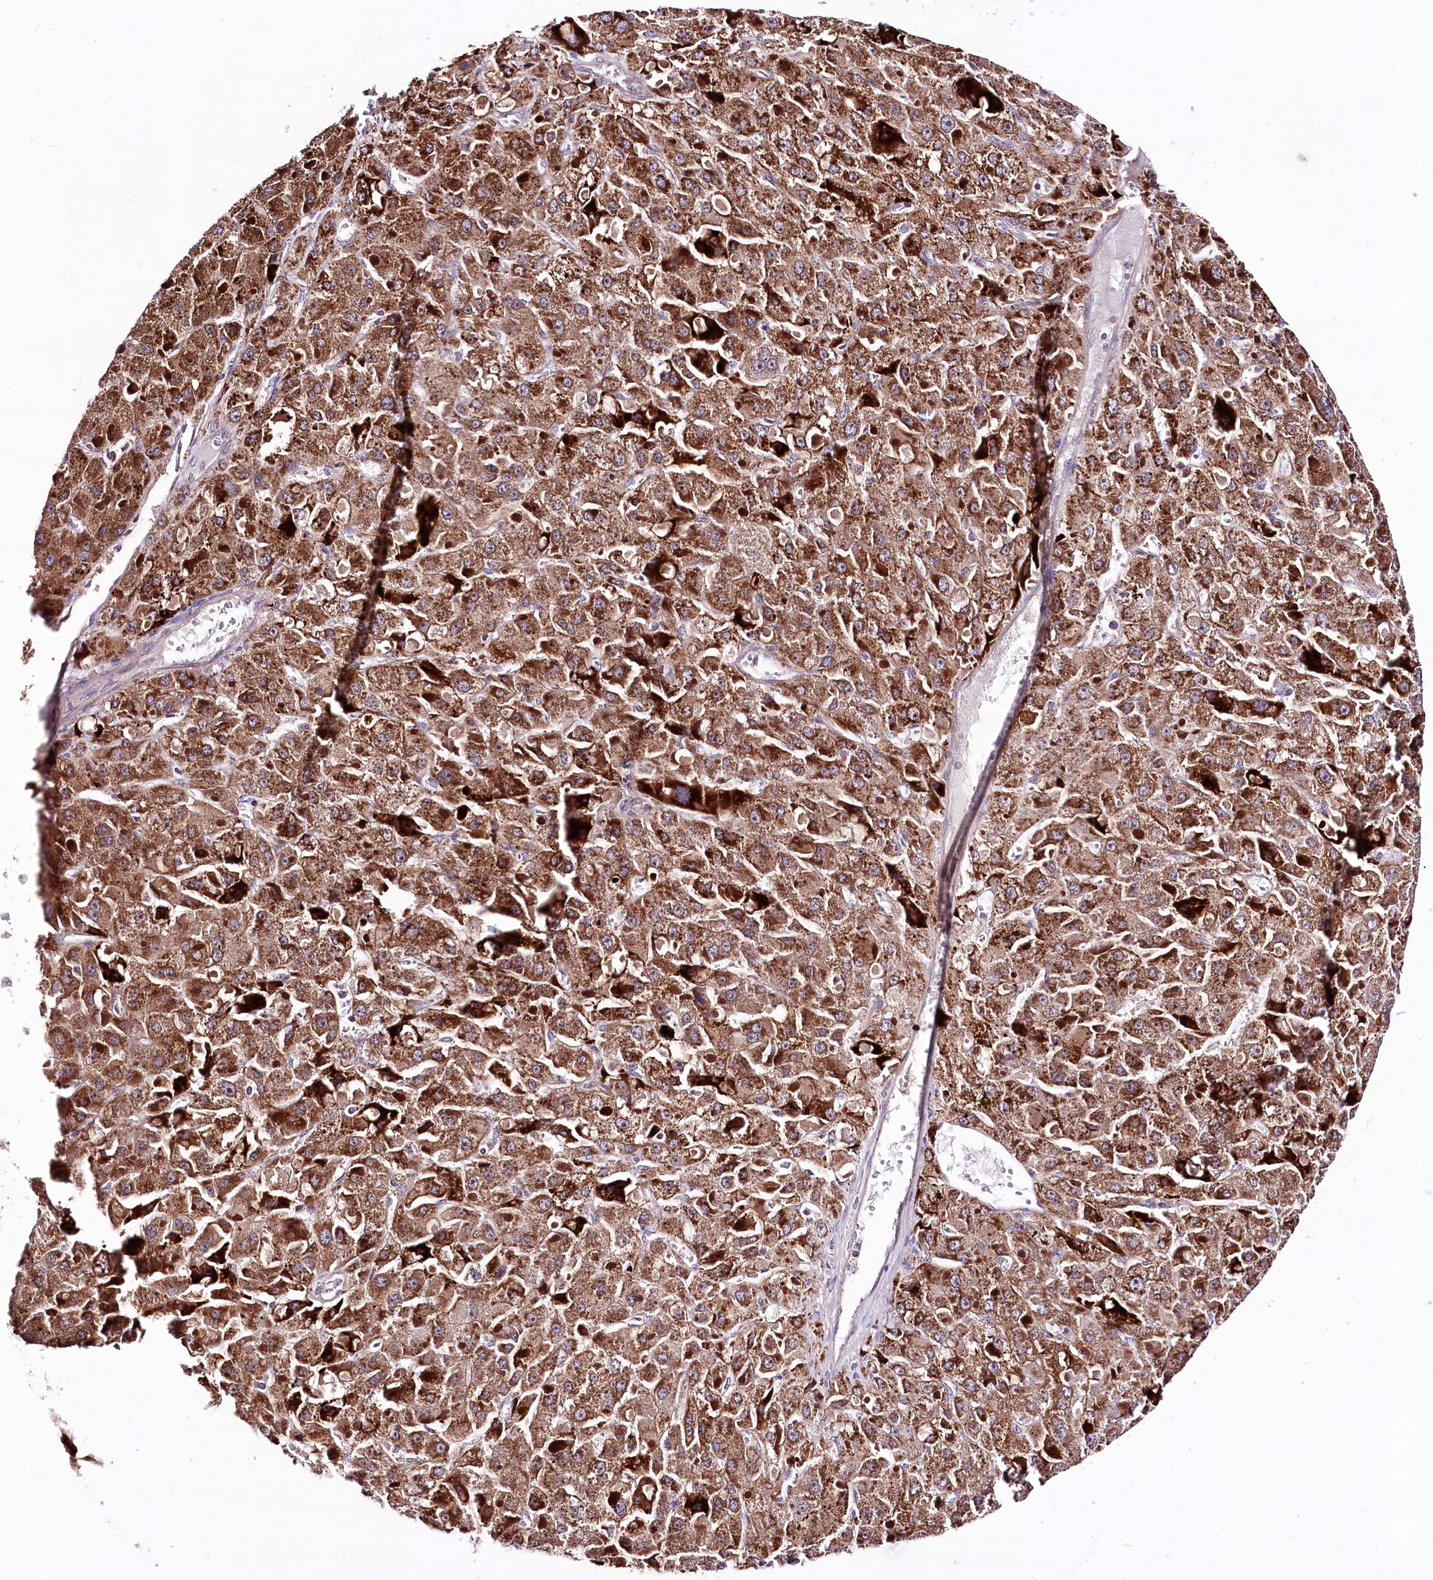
{"staining": {"intensity": "moderate", "quantity": ">75%", "location": "cytoplasmic/membranous"}, "tissue": "liver cancer", "cell_type": "Tumor cells", "image_type": "cancer", "snomed": [{"axis": "morphology", "description": "Carcinoma, Hepatocellular, NOS"}, {"axis": "topography", "description": "Liver"}], "caption": "Immunohistochemical staining of liver cancer displays medium levels of moderate cytoplasmic/membranous expression in about >75% of tumor cells. (brown staining indicates protein expression, while blue staining denotes nuclei).", "gene": "ATE1", "patient": {"sex": "female", "age": 73}}